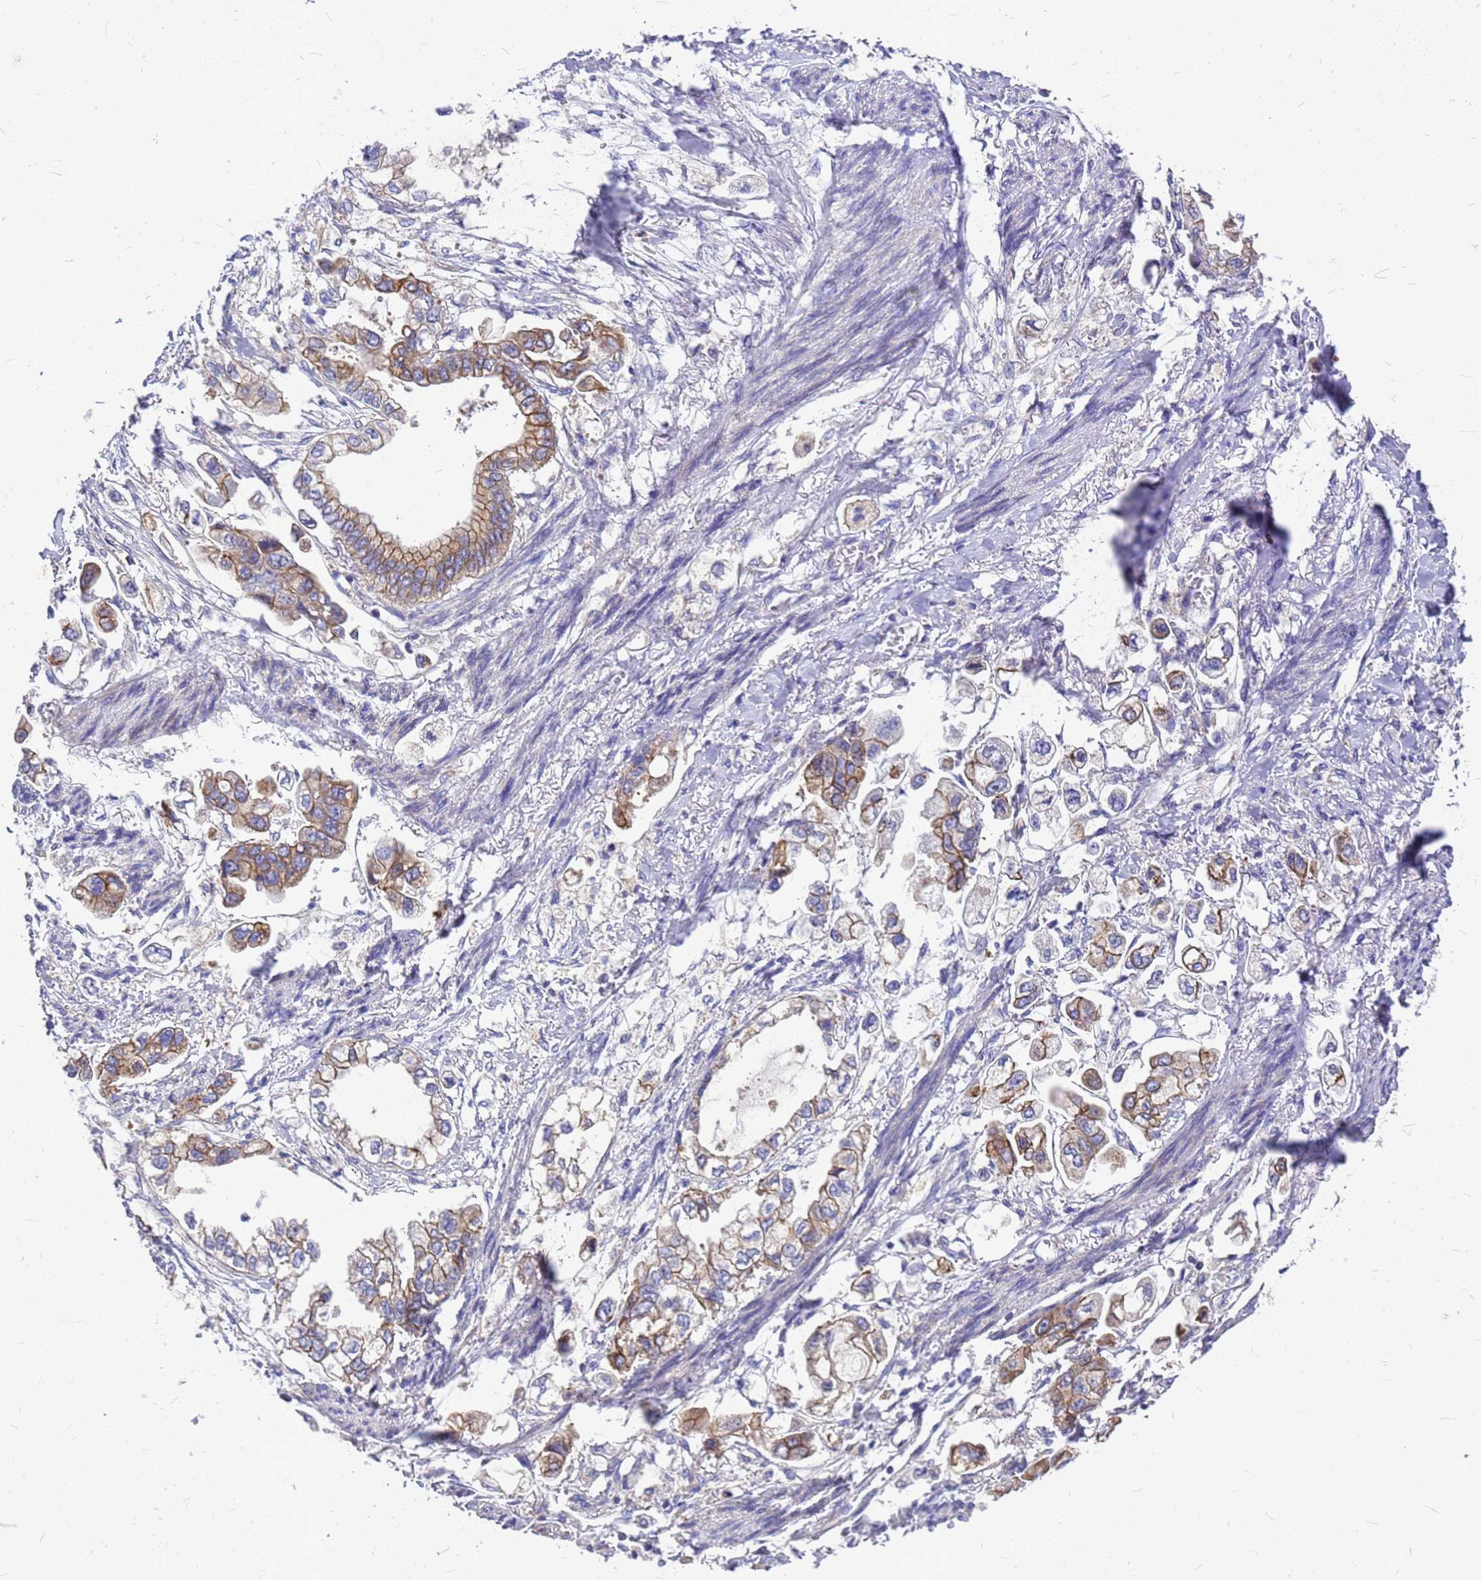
{"staining": {"intensity": "moderate", "quantity": ">75%", "location": "cytoplasmic/membranous"}, "tissue": "stomach cancer", "cell_type": "Tumor cells", "image_type": "cancer", "snomed": [{"axis": "morphology", "description": "Adenocarcinoma, NOS"}, {"axis": "topography", "description": "Stomach"}], "caption": "High-power microscopy captured an immunohistochemistry histopathology image of stomach cancer, revealing moderate cytoplasmic/membranous staining in approximately >75% of tumor cells. The staining is performed using DAB (3,3'-diaminobenzidine) brown chromogen to label protein expression. The nuclei are counter-stained blue using hematoxylin.", "gene": "FBXW5", "patient": {"sex": "male", "age": 62}}